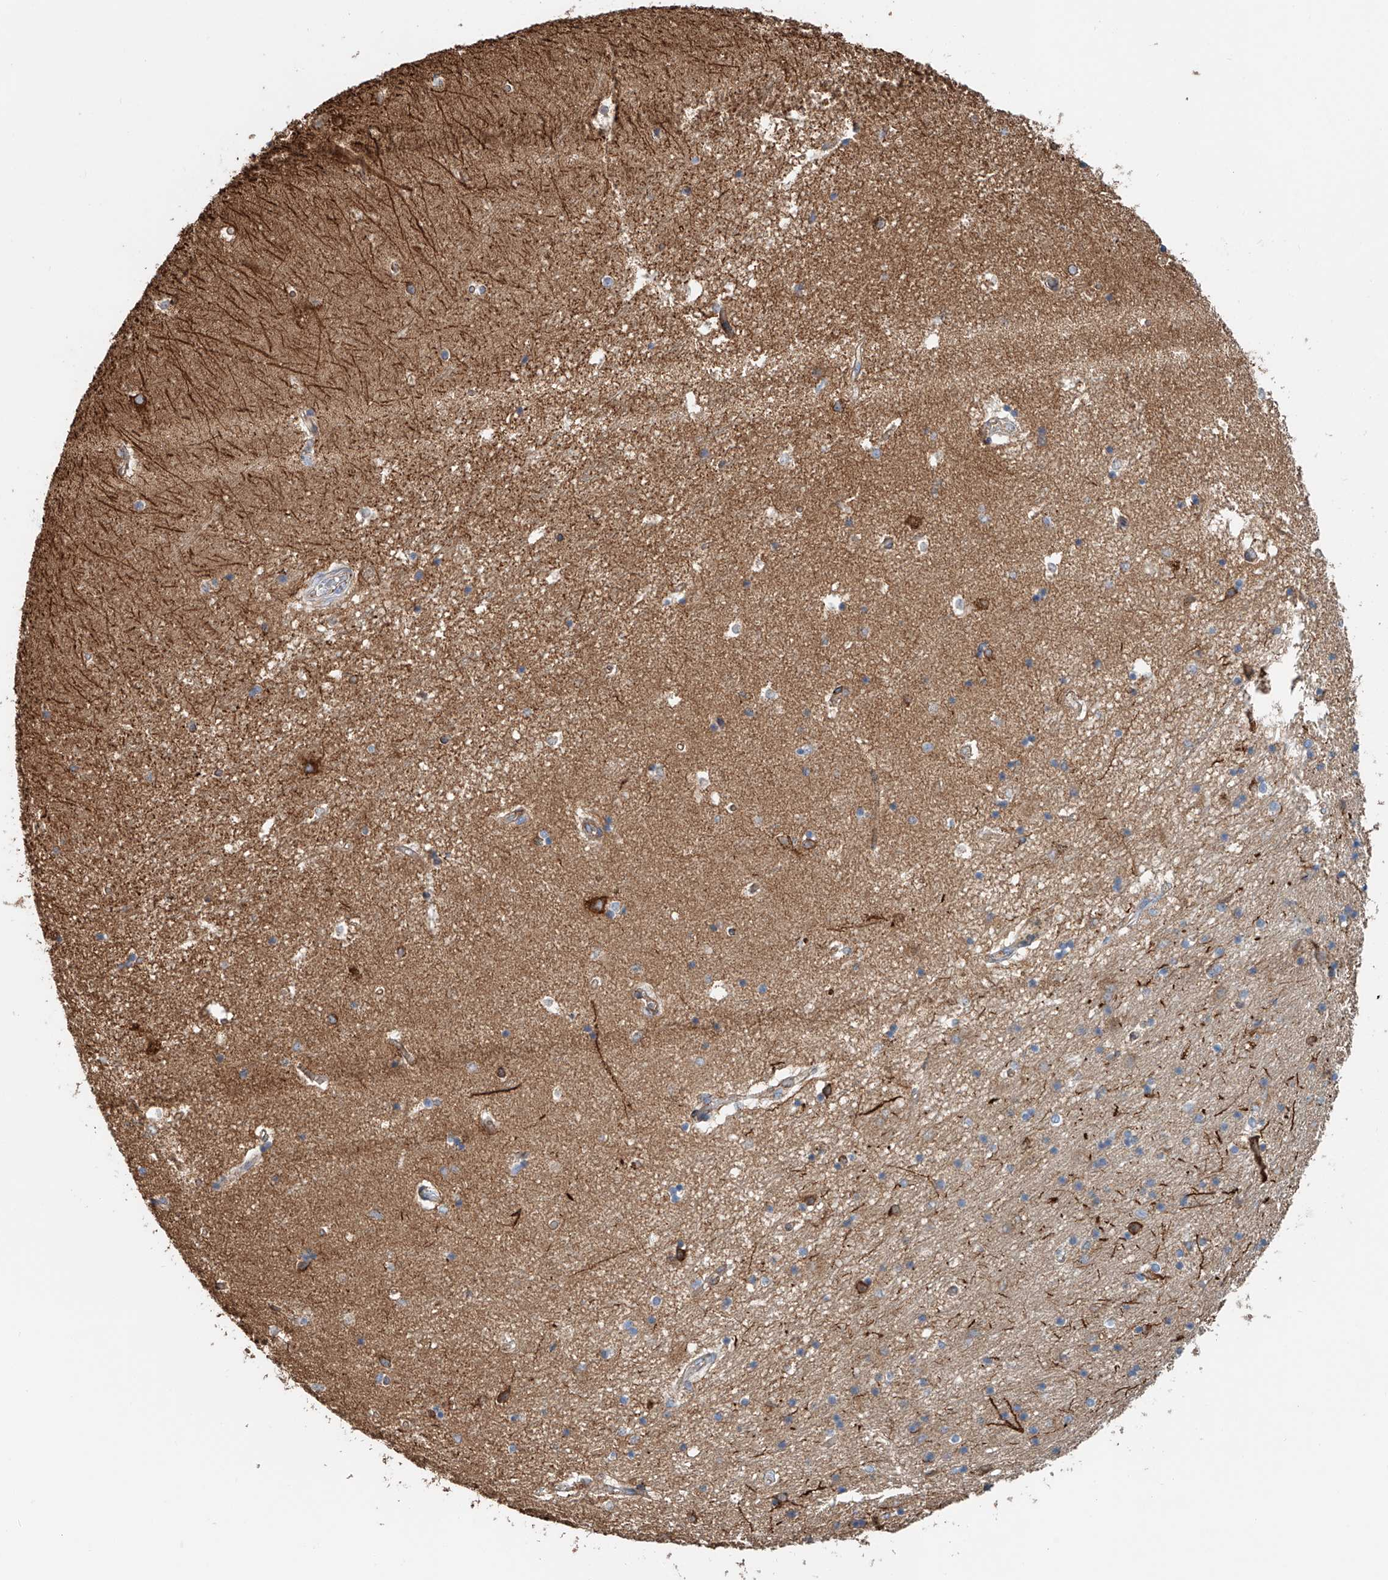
{"staining": {"intensity": "strong", "quantity": "<25%", "location": "cytoplasmic/membranous"}, "tissue": "hippocampus", "cell_type": "Glial cells", "image_type": "normal", "snomed": [{"axis": "morphology", "description": "Normal tissue, NOS"}, {"axis": "topography", "description": "Hippocampus"}], "caption": "High-power microscopy captured an immunohistochemistry (IHC) image of benign hippocampus, revealing strong cytoplasmic/membranous positivity in approximately <25% of glial cells. (DAB (3,3'-diaminobenzidine) IHC, brown staining for protein, blue staining for nuclei).", "gene": "SNAP29", "patient": {"sex": "male", "age": 45}}